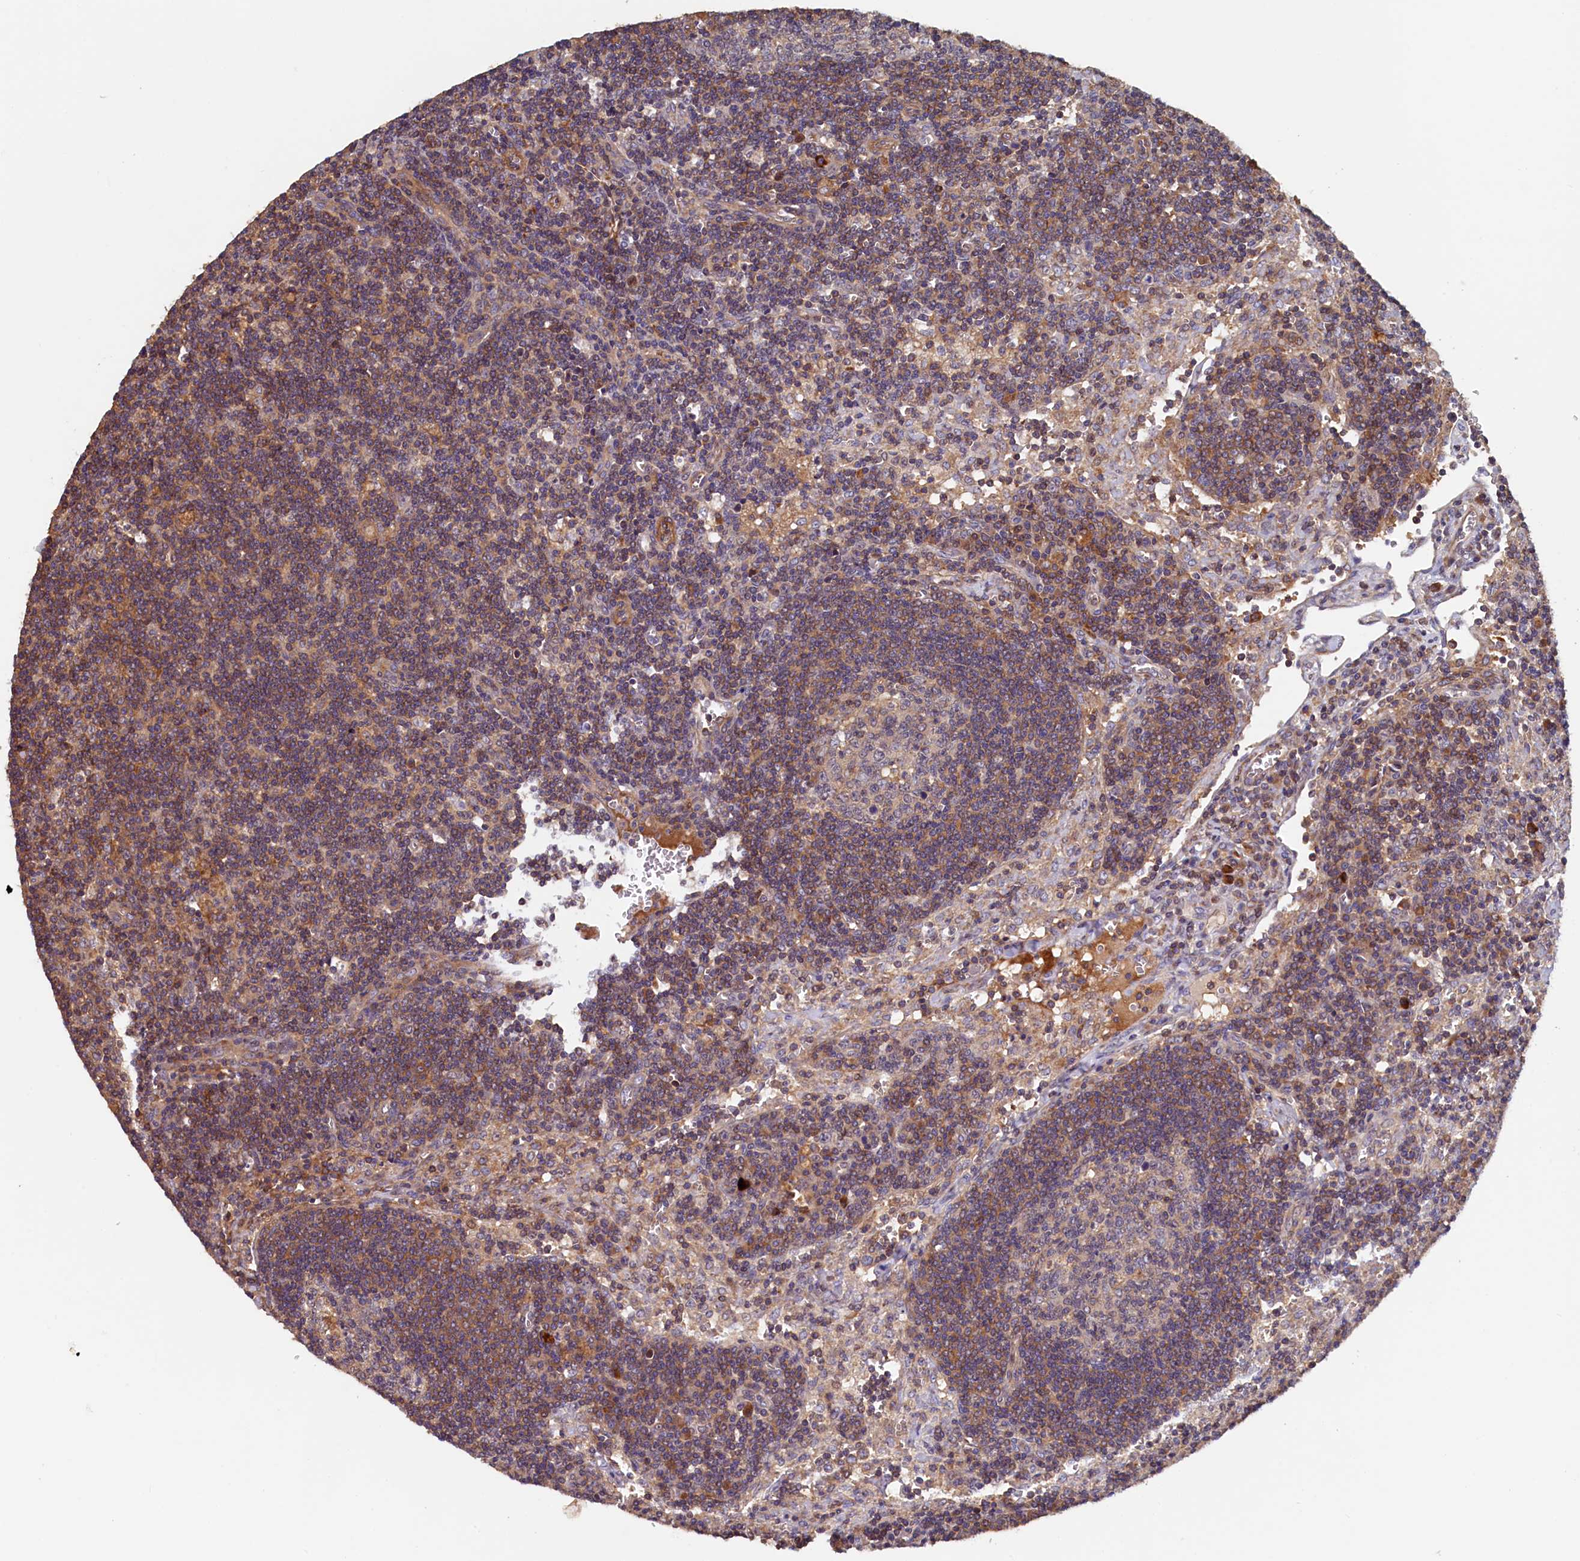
{"staining": {"intensity": "moderate", "quantity": "25%-75%", "location": "cytoplasmic/membranous"}, "tissue": "lymph node", "cell_type": "Germinal center cells", "image_type": "normal", "snomed": [{"axis": "morphology", "description": "Normal tissue, NOS"}, {"axis": "topography", "description": "Lymph node"}], "caption": "Brown immunohistochemical staining in normal lymph node shows moderate cytoplasmic/membranous expression in about 25%-75% of germinal center cells.", "gene": "DUOXA1", "patient": {"sex": "male", "age": 58}}